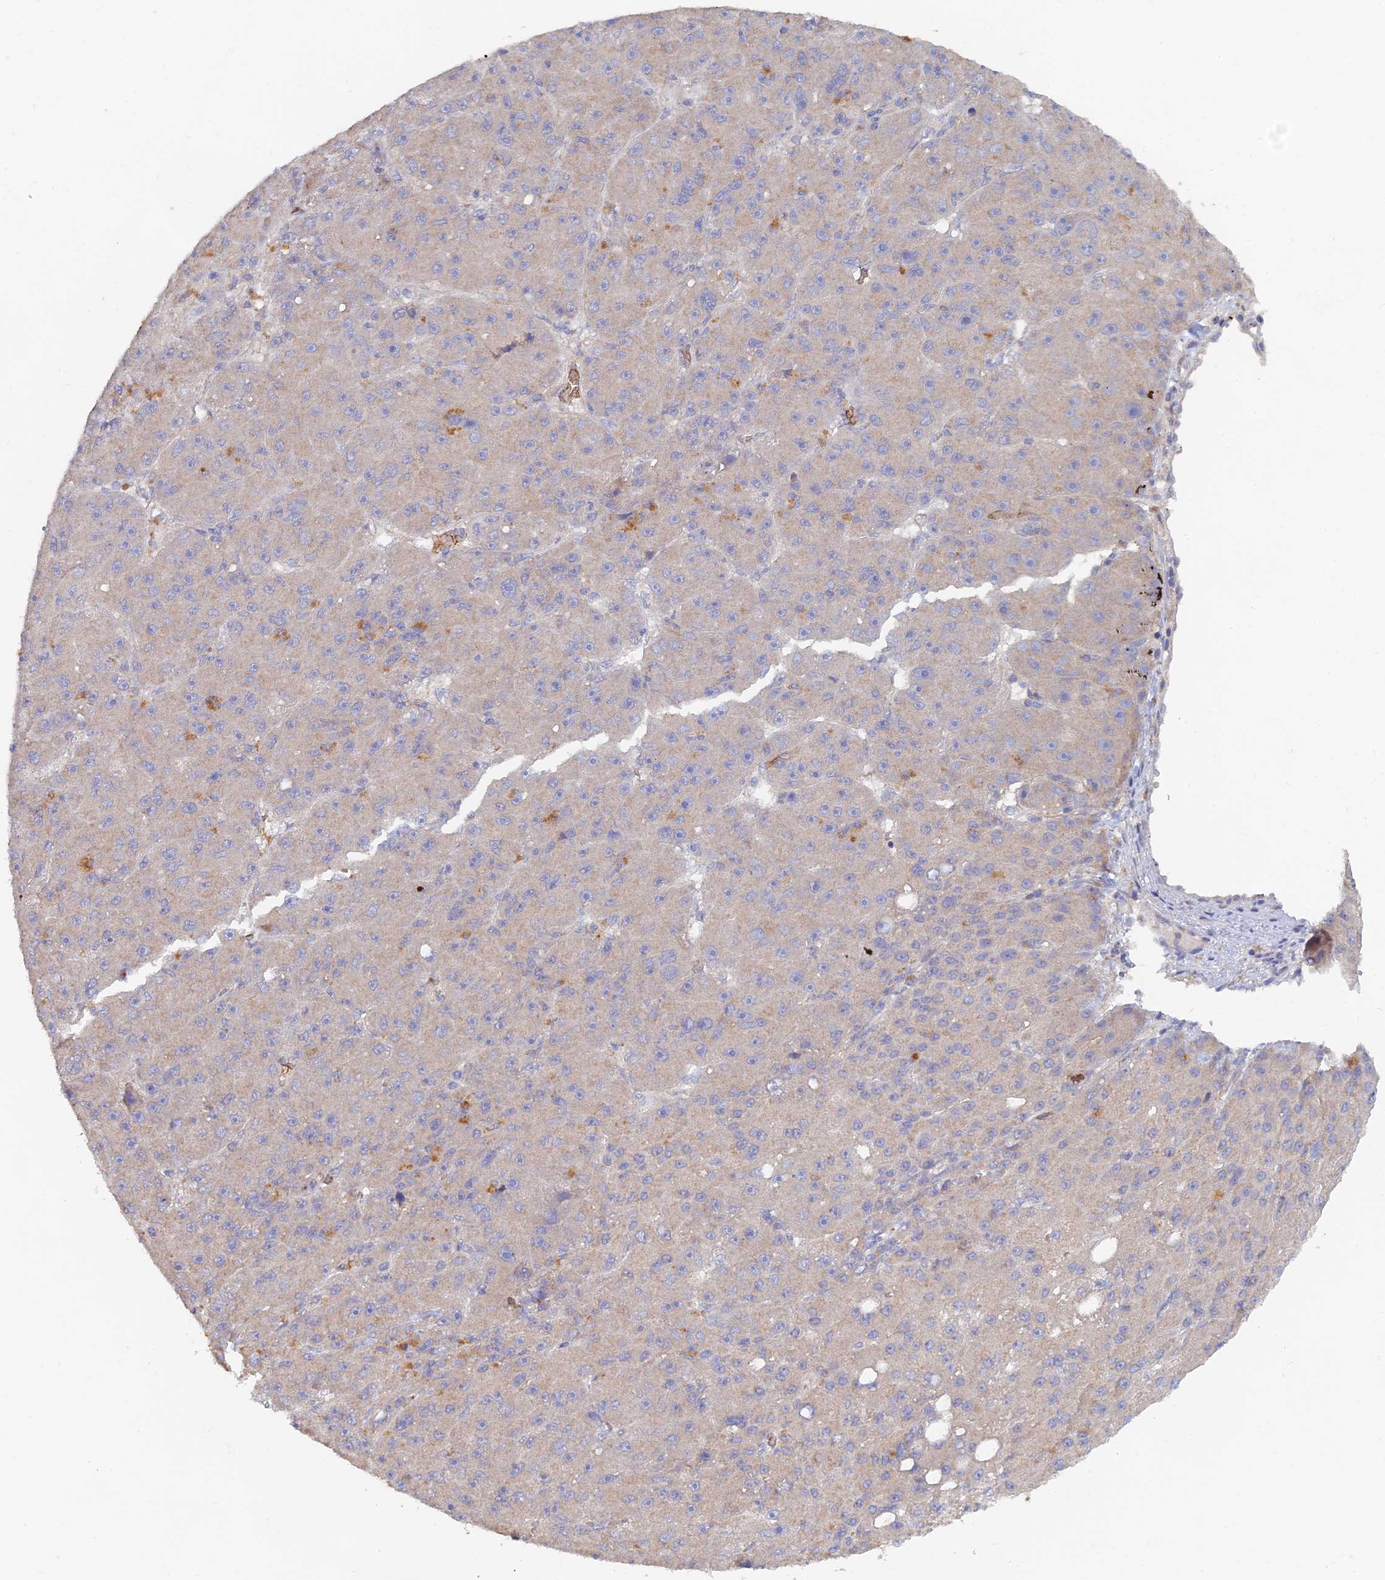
{"staining": {"intensity": "weak", "quantity": "<25%", "location": "cytoplasmic/membranous"}, "tissue": "liver cancer", "cell_type": "Tumor cells", "image_type": "cancer", "snomed": [{"axis": "morphology", "description": "Carcinoma, Hepatocellular, NOS"}, {"axis": "topography", "description": "Liver"}], "caption": "High magnification brightfield microscopy of liver cancer (hepatocellular carcinoma) stained with DAB (brown) and counterstained with hematoxylin (blue): tumor cells show no significant staining. (DAB IHC with hematoxylin counter stain).", "gene": "ARRDC1", "patient": {"sex": "male", "age": 67}}